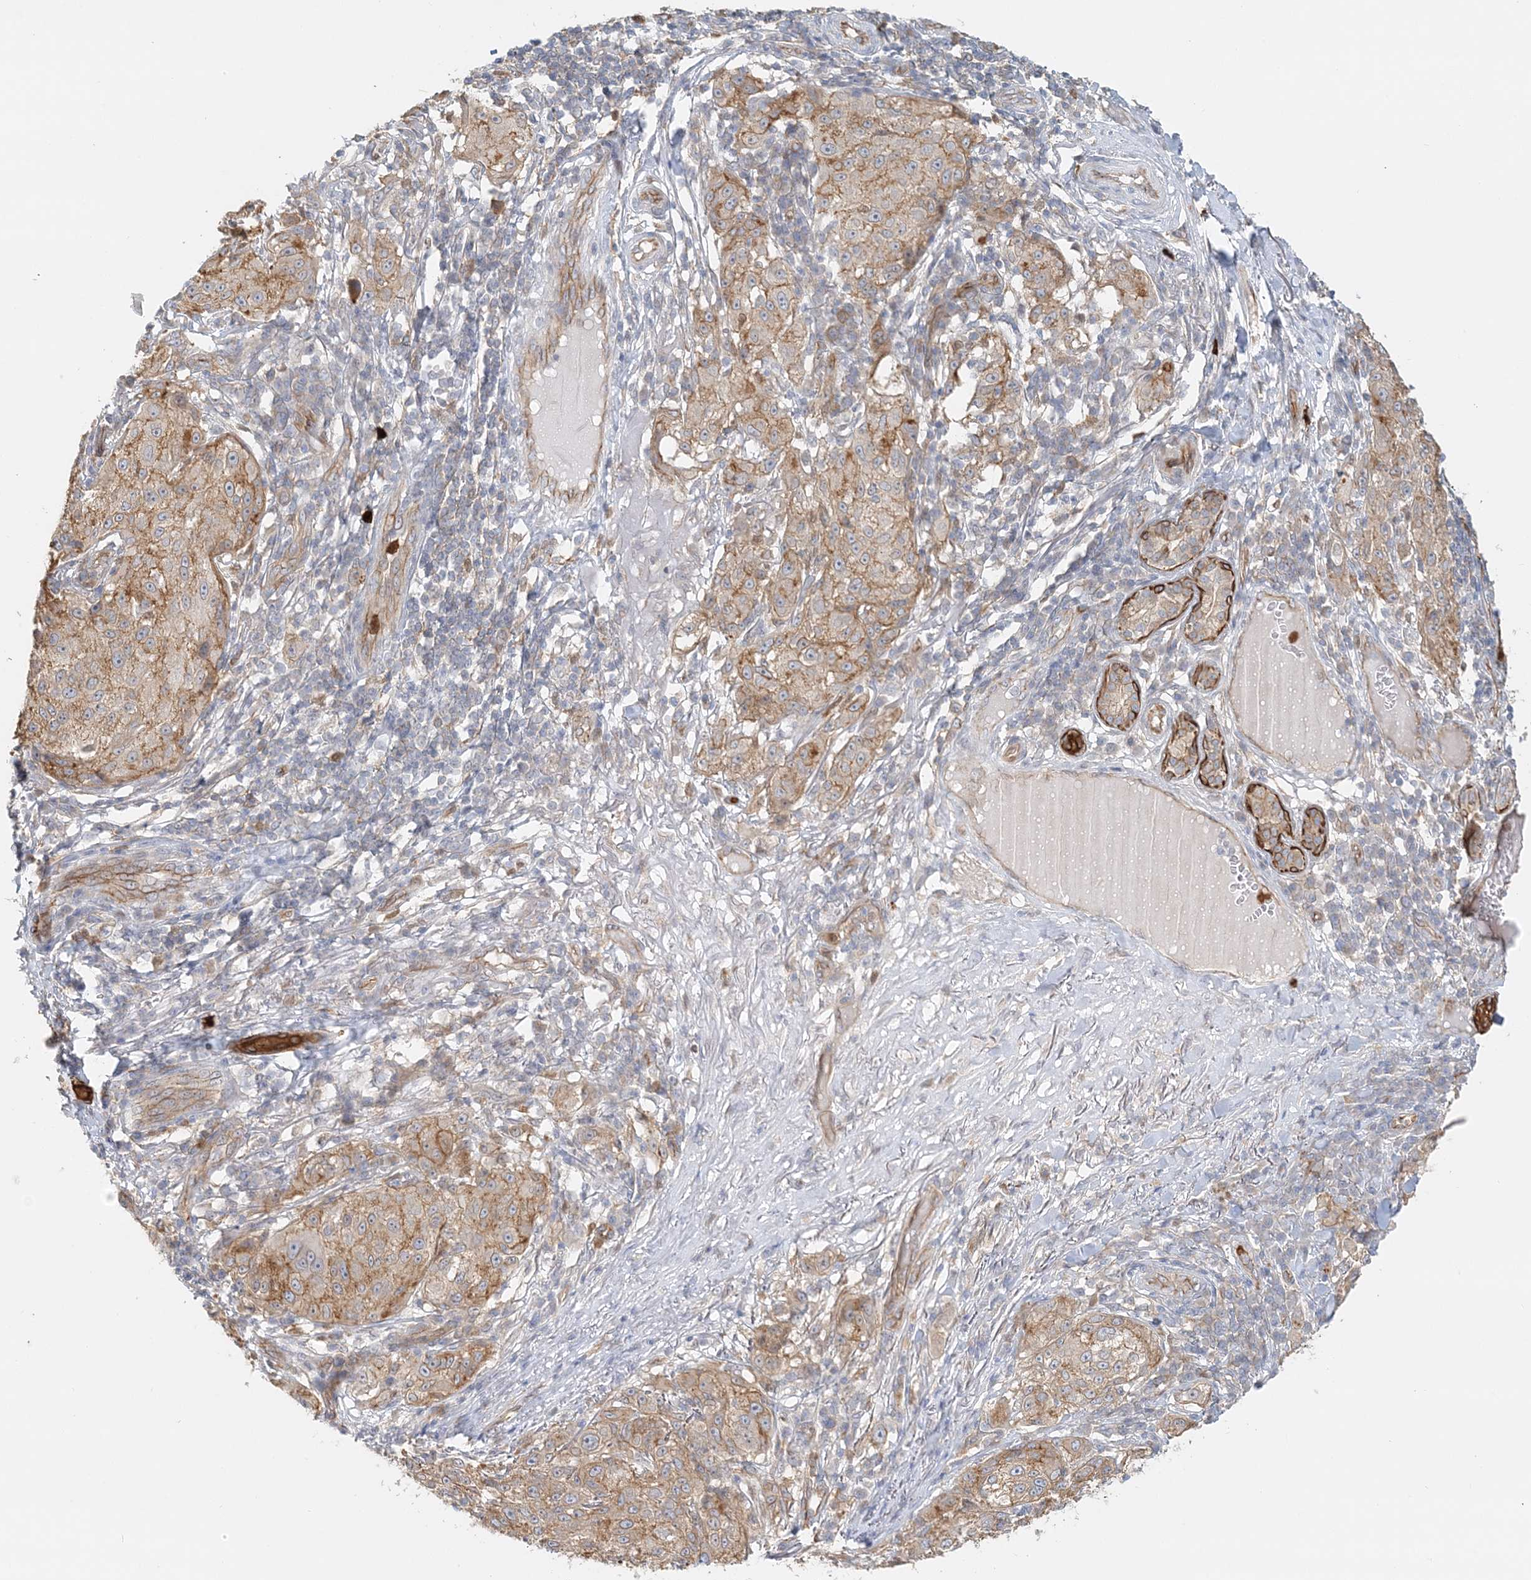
{"staining": {"intensity": "weak", "quantity": ">75%", "location": "cytoplasmic/membranous"}, "tissue": "melanoma", "cell_type": "Tumor cells", "image_type": "cancer", "snomed": [{"axis": "morphology", "description": "Necrosis, NOS"}, {"axis": "morphology", "description": "Malignant melanoma, NOS"}, {"axis": "topography", "description": "Skin"}], "caption": "Human melanoma stained with a protein marker exhibits weak staining in tumor cells.", "gene": "DNAH1", "patient": {"sex": "female", "age": 87}}